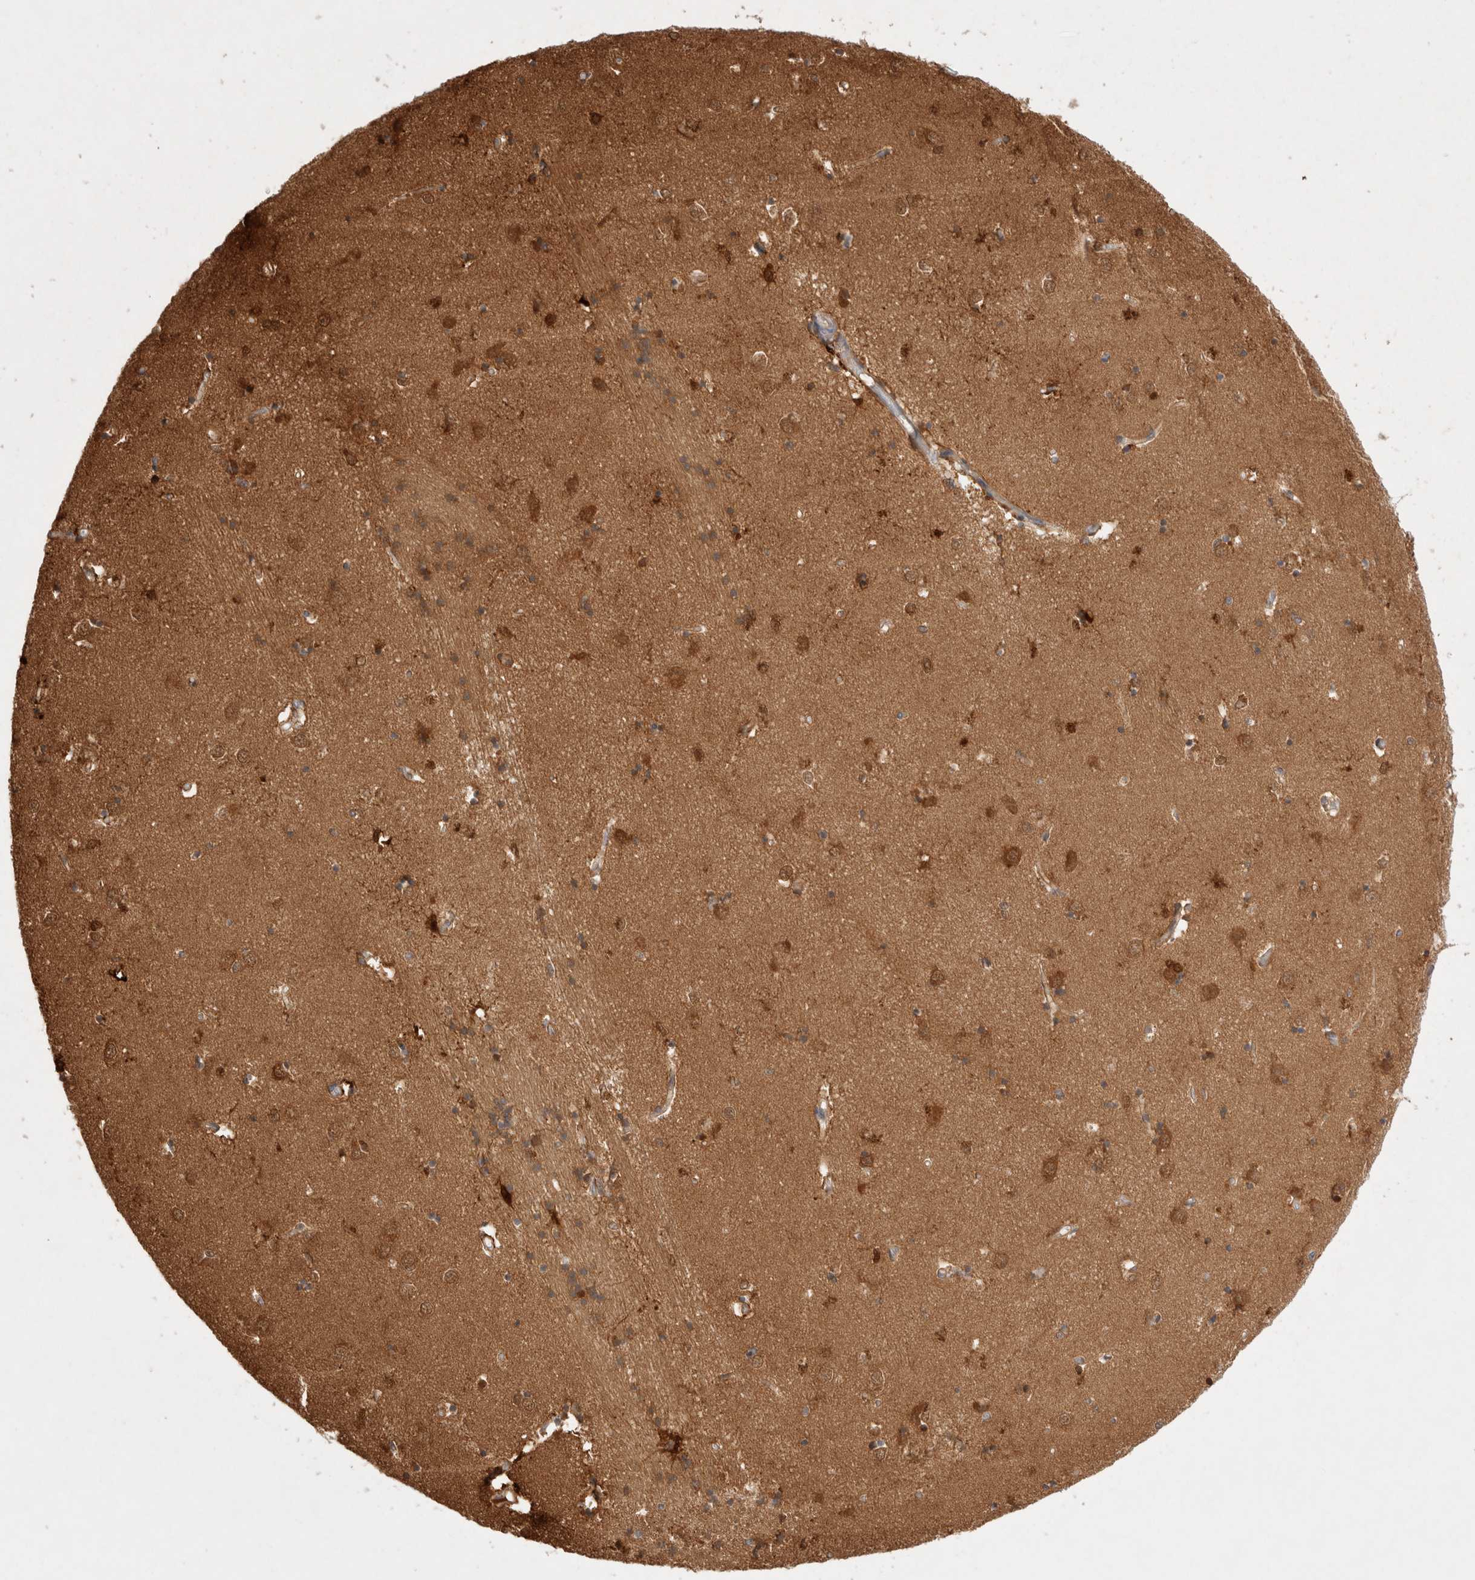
{"staining": {"intensity": "strong", "quantity": "25%-75%", "location": "cytoplasmic/membranous,nuclear"}, "tissue": "caudate", "cell_type": "Glial cells", "image_type": "normal", "snomed": [{"axis": "morphology", "description": "Normal tissue, NOS"}, {"axis": "topography", "description": "Lateral ventricle wall"}], "caption": "Protein staining demonstrates strong cytoplasmic/membranous,nuclear expression in approximately 25%-75% of glial cells in benign caudate. Nuclei are stained in blue.", "gene": "STARD10", "patient": {"sex": "male", "age": 45}}